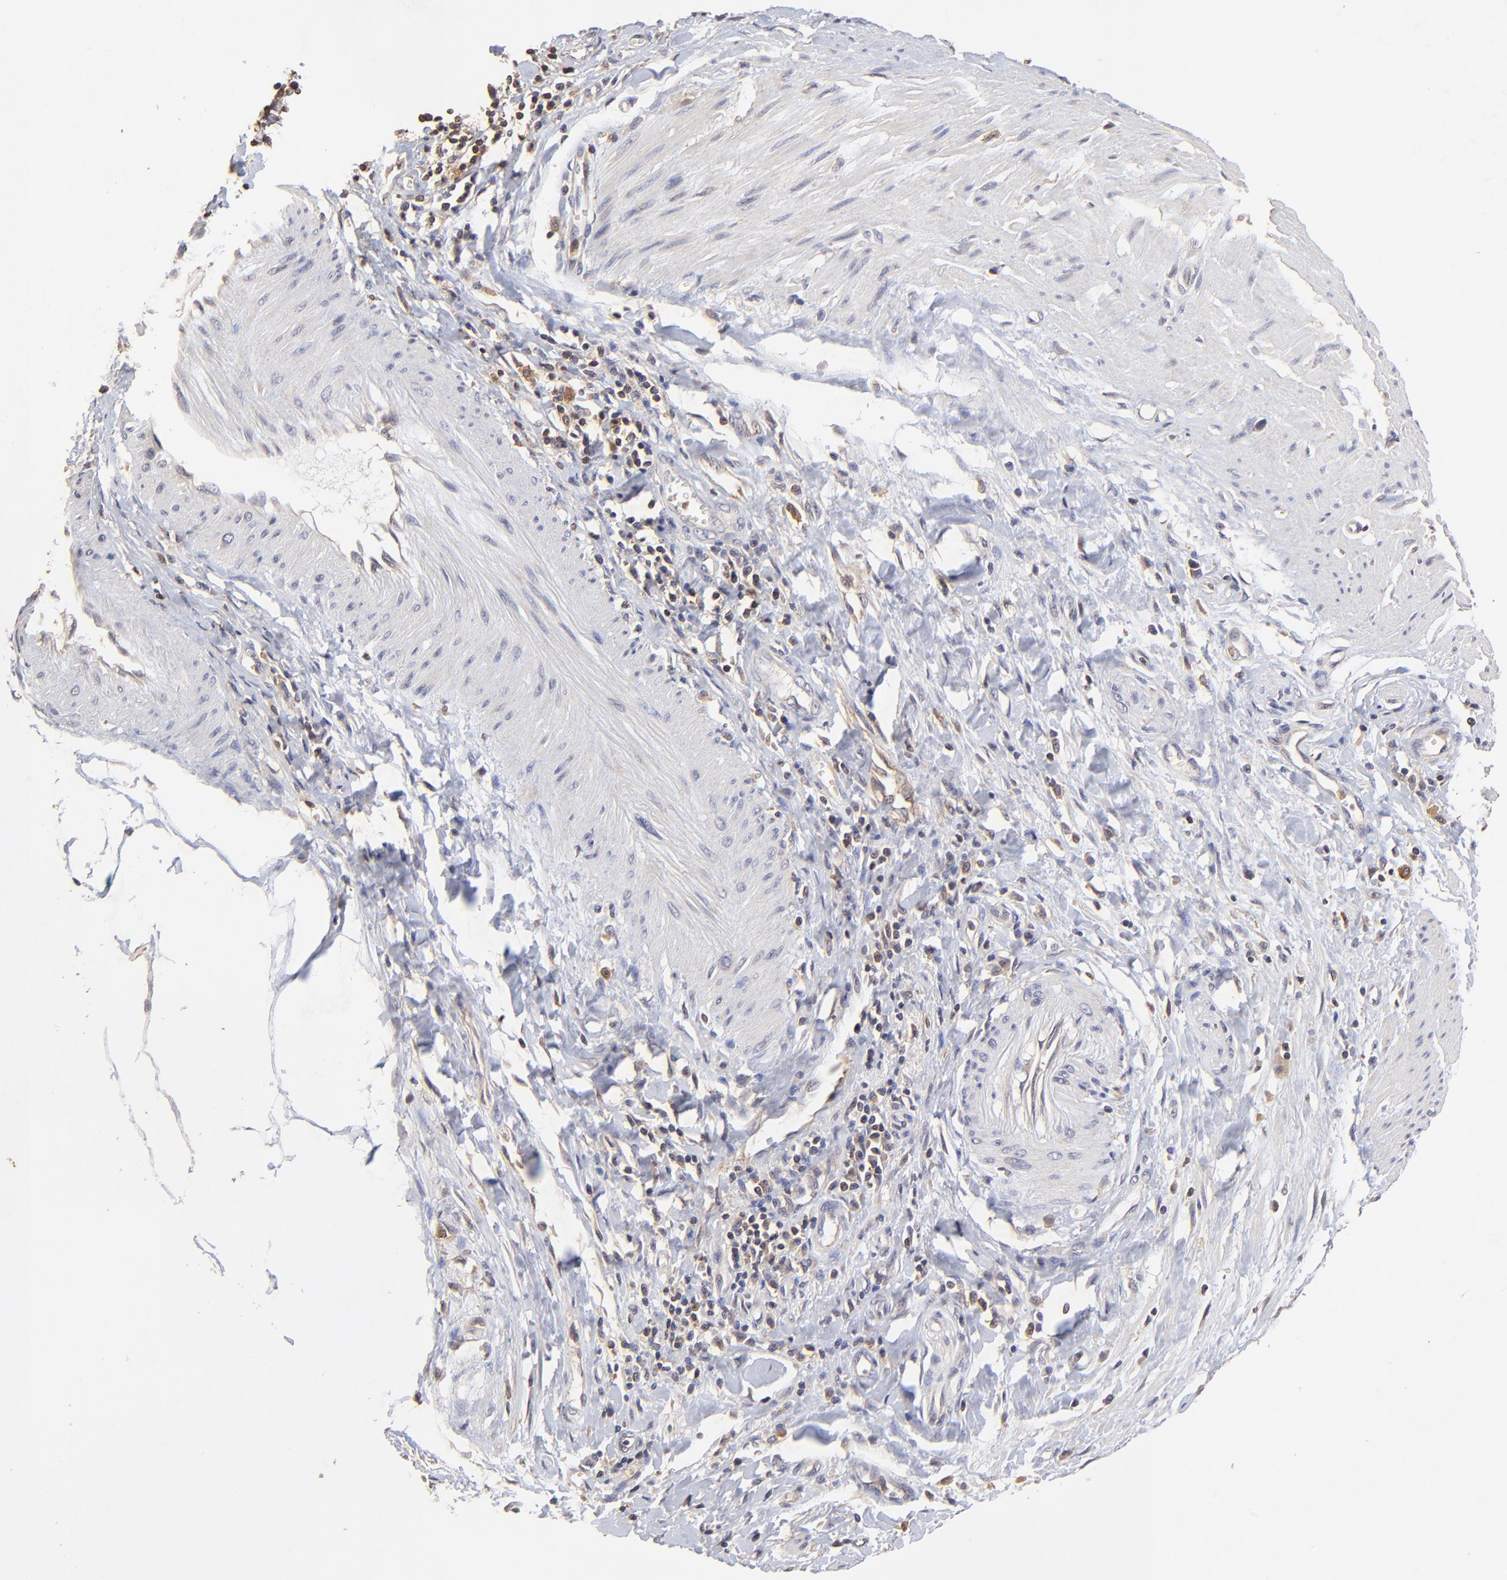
{"staining": {"intensity": "weak", "quantity": ">75%", "location": "cytoplasmic/membranous"}, "tissue": "pancreatic cancer", "cell_type": "Tumor cells", "image_type": "cancer", "snomed": [{"axis": "morphology", "description": "Adenocarcinoma, NOS"}, {"axis": "topography", "description": "Pancreas"}], "caption": "A histopathology image showing weak cytoplasmic/membranous staining in approximately >75% of tumor cells in adenocarcinoma (pancreatic), as visualized by brown immunohistochemical staining.", "gene": "STON2", "patient": {"sex": "male", "age": 59}}